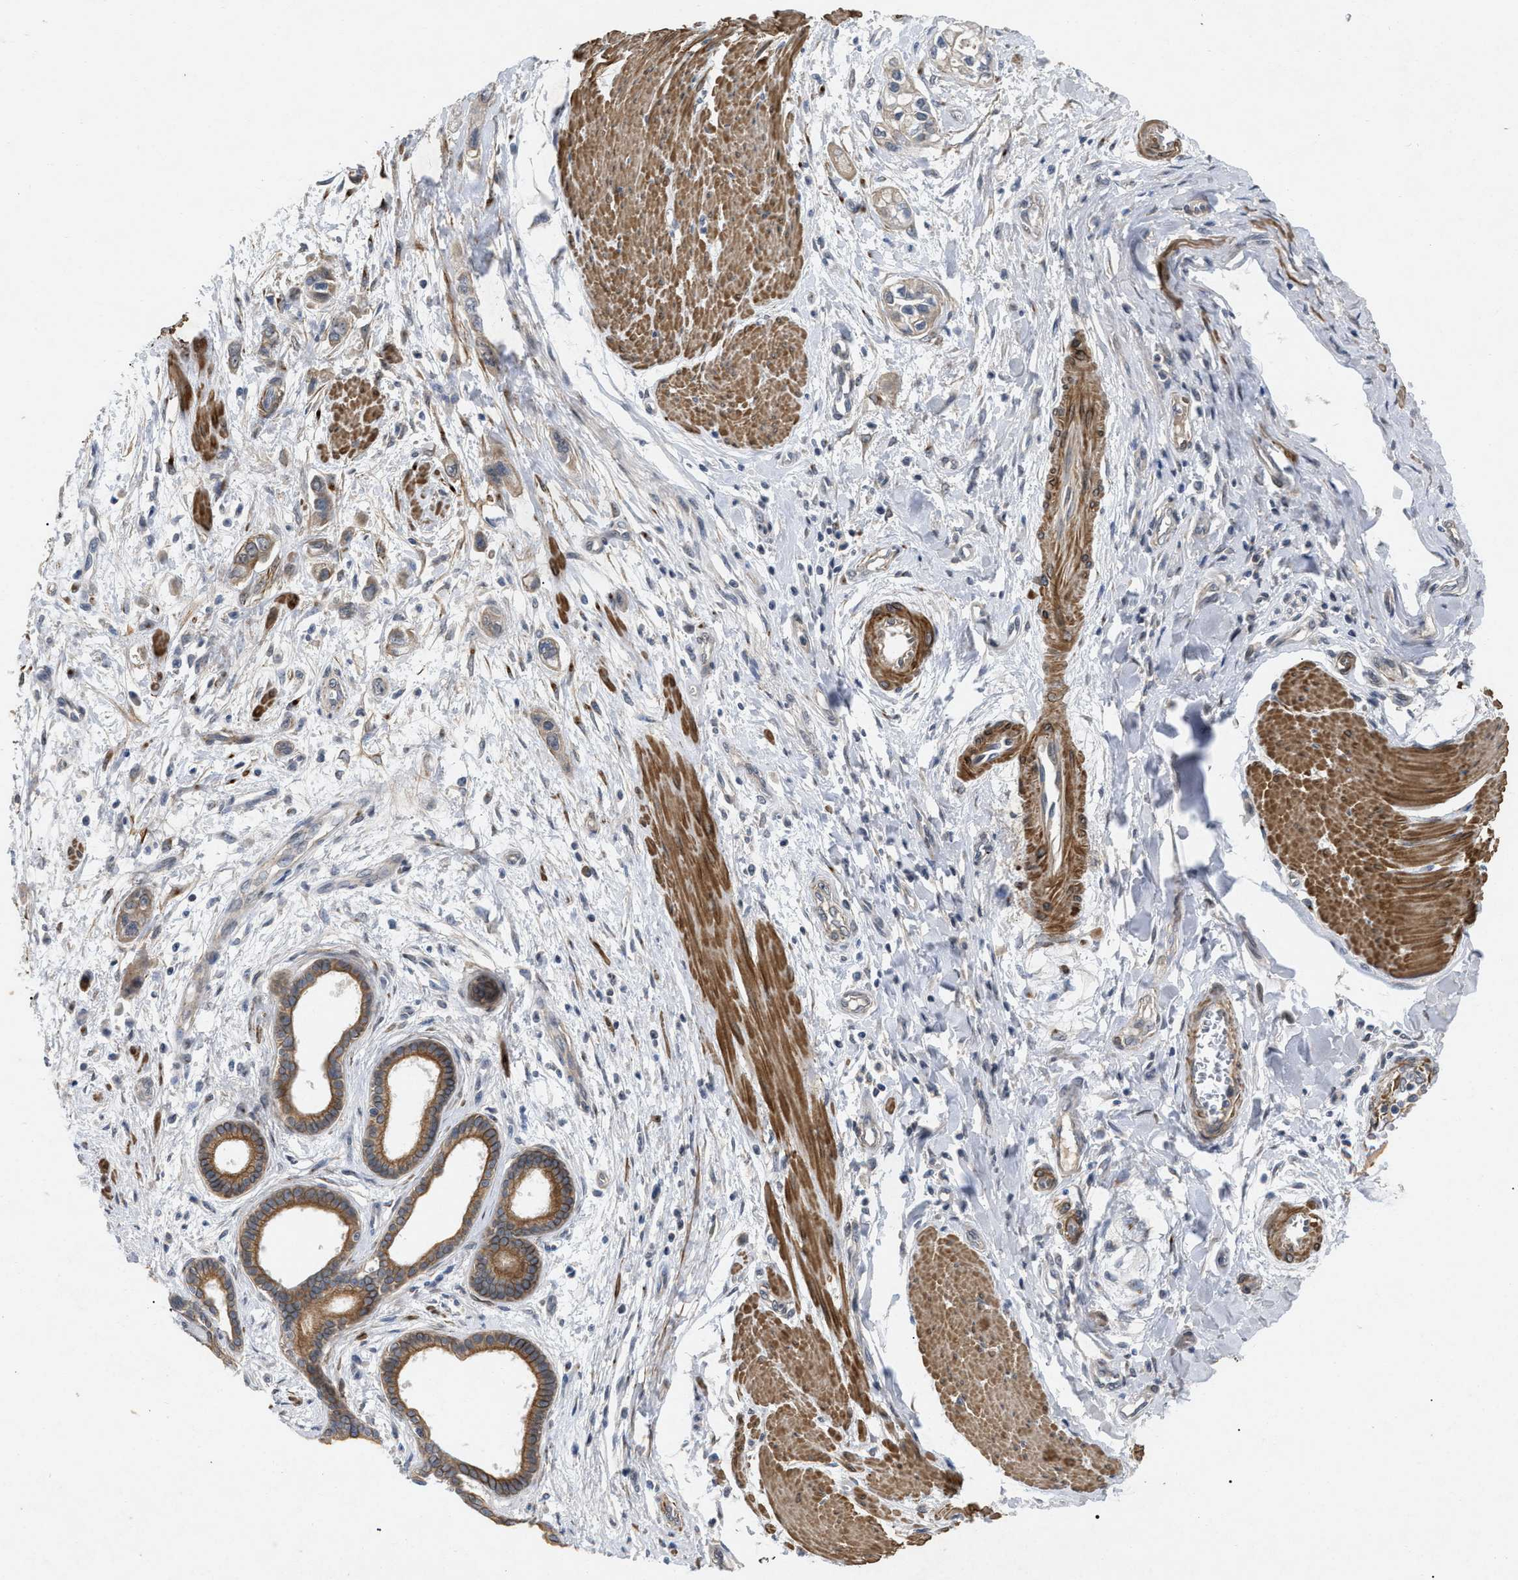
{"staining": {"intensity": "weak", "quantity": ">75%", "location": "cytoplasmic/membranous"}, "tissue": "pancreatic cancer", "cell_type": "Tumor cells", "image_type": "cancer", "snomed": [{"axis": "morphology", "description": "Adenocarcinoma, NOS"}, {"axis": "topography", "description": "Pancreas"}], "caption": "Tumor cells display low levels of weak cytoplasmic/membranous positivity in about >75% of cells in adenocarcinoma (pancreatic).", "gene": "ST6GALNAC6", "patient": {"sex": "male", "age": 74}}